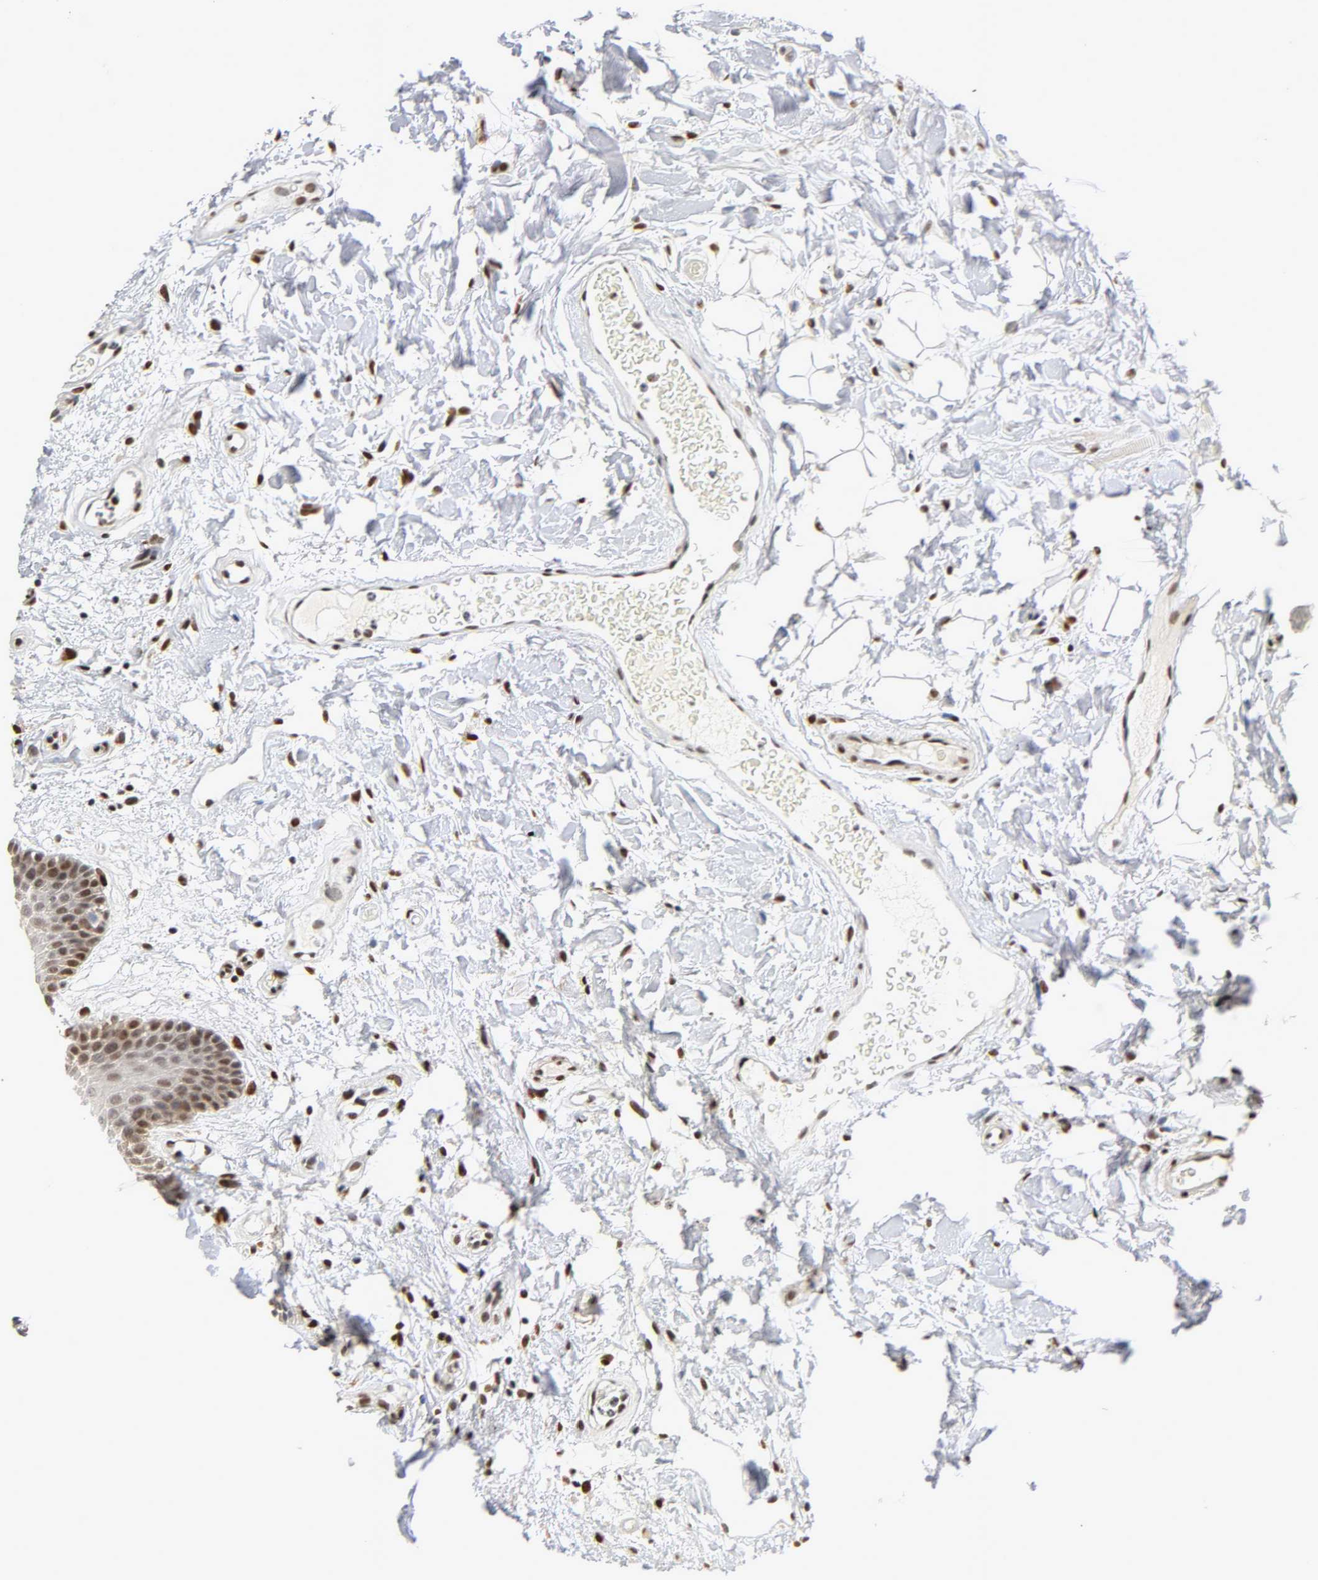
{"staining": {"intensity": "moderate", "quantity": ">75%", "location": "cytoplasmic/membranous,nuclear"}, "tissue": "oral mucosa", "cell_type": "Squamous epithelial cells", "image_type": "normal", "snomed": [{"axis": "morphology", "description": "Normal tissue, NOS"}, {"axis": "morphology", "description": "Squamous cell carcinoma, NOS"}, {"axis": "topography", "description": "Skeletal muscle"}, {"axis": "topography", "description": "Oral tissue"}, {"axis": "topography", "description": "Head-Neck"}], "caption": "Protein expression by immunohistochemistry (IHC) demonstrates moderate cytoplasmic/membranous,nuclear expression in about >75% of squamous epithelial cells in normal oral mucosa. (Brightfield microscopy of DAB IHC at high magnification).", "gene": "NR3C1", "patient": {"sex": "male", "age": 71}}